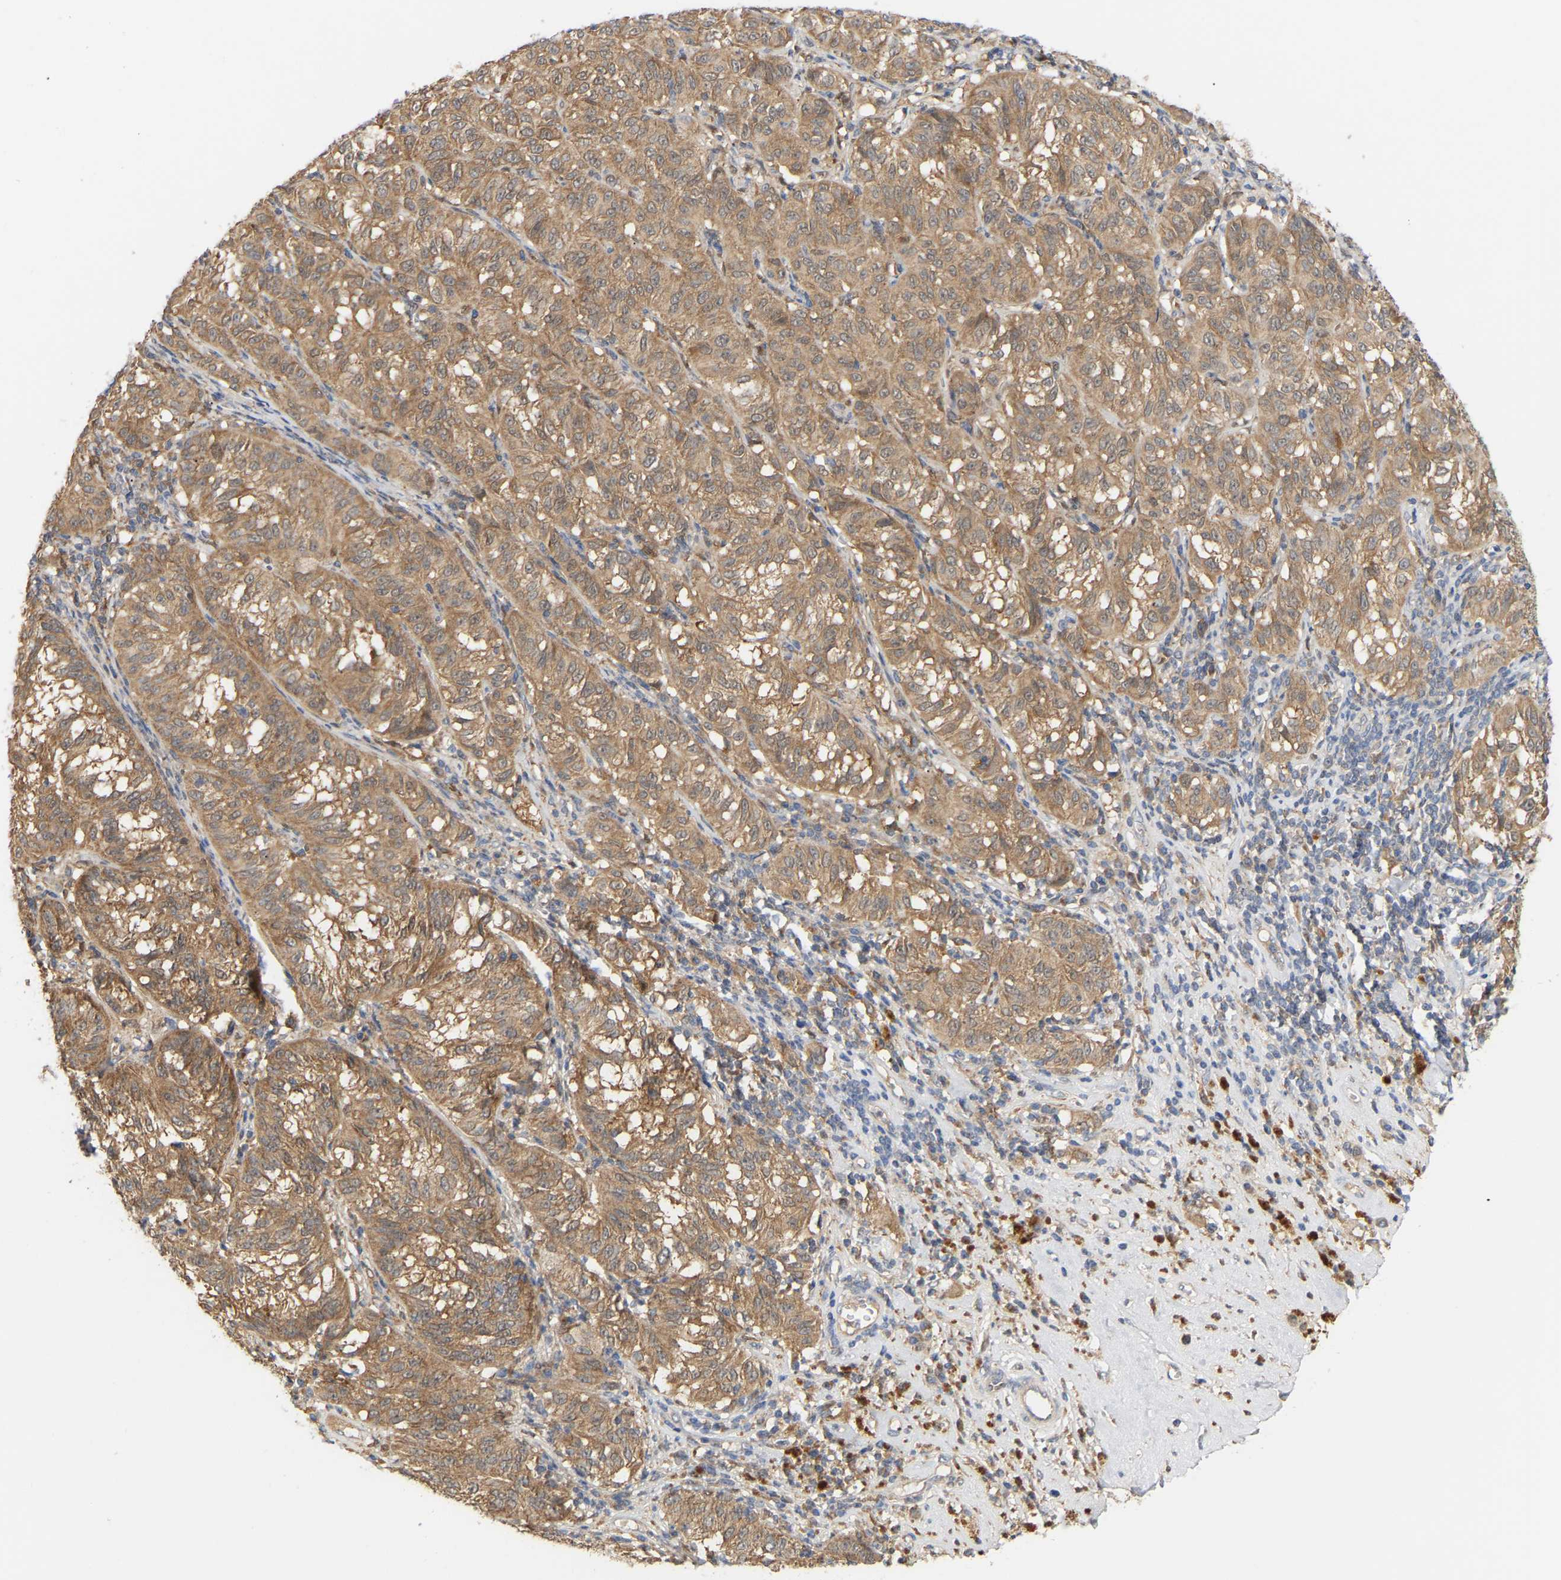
{"staining": {"intensity": "moderate", "quantity": ">75%", "location": "cytoplasmic/membranous"}, "tissue": "melanoma", "cell_type": "Tumor cells", "image_type": "cancer", "snomed": [{"axis": "morphology", "description": "Malignant melanoma, NOS"}, {"axis": "topography", "description": "Skin"}], "caption": "Human melanoma stained with a protein marker shows moderate staining in tumor cells.", "gene": "TPMT", "patient": {"sex": "female", "age": 72}}